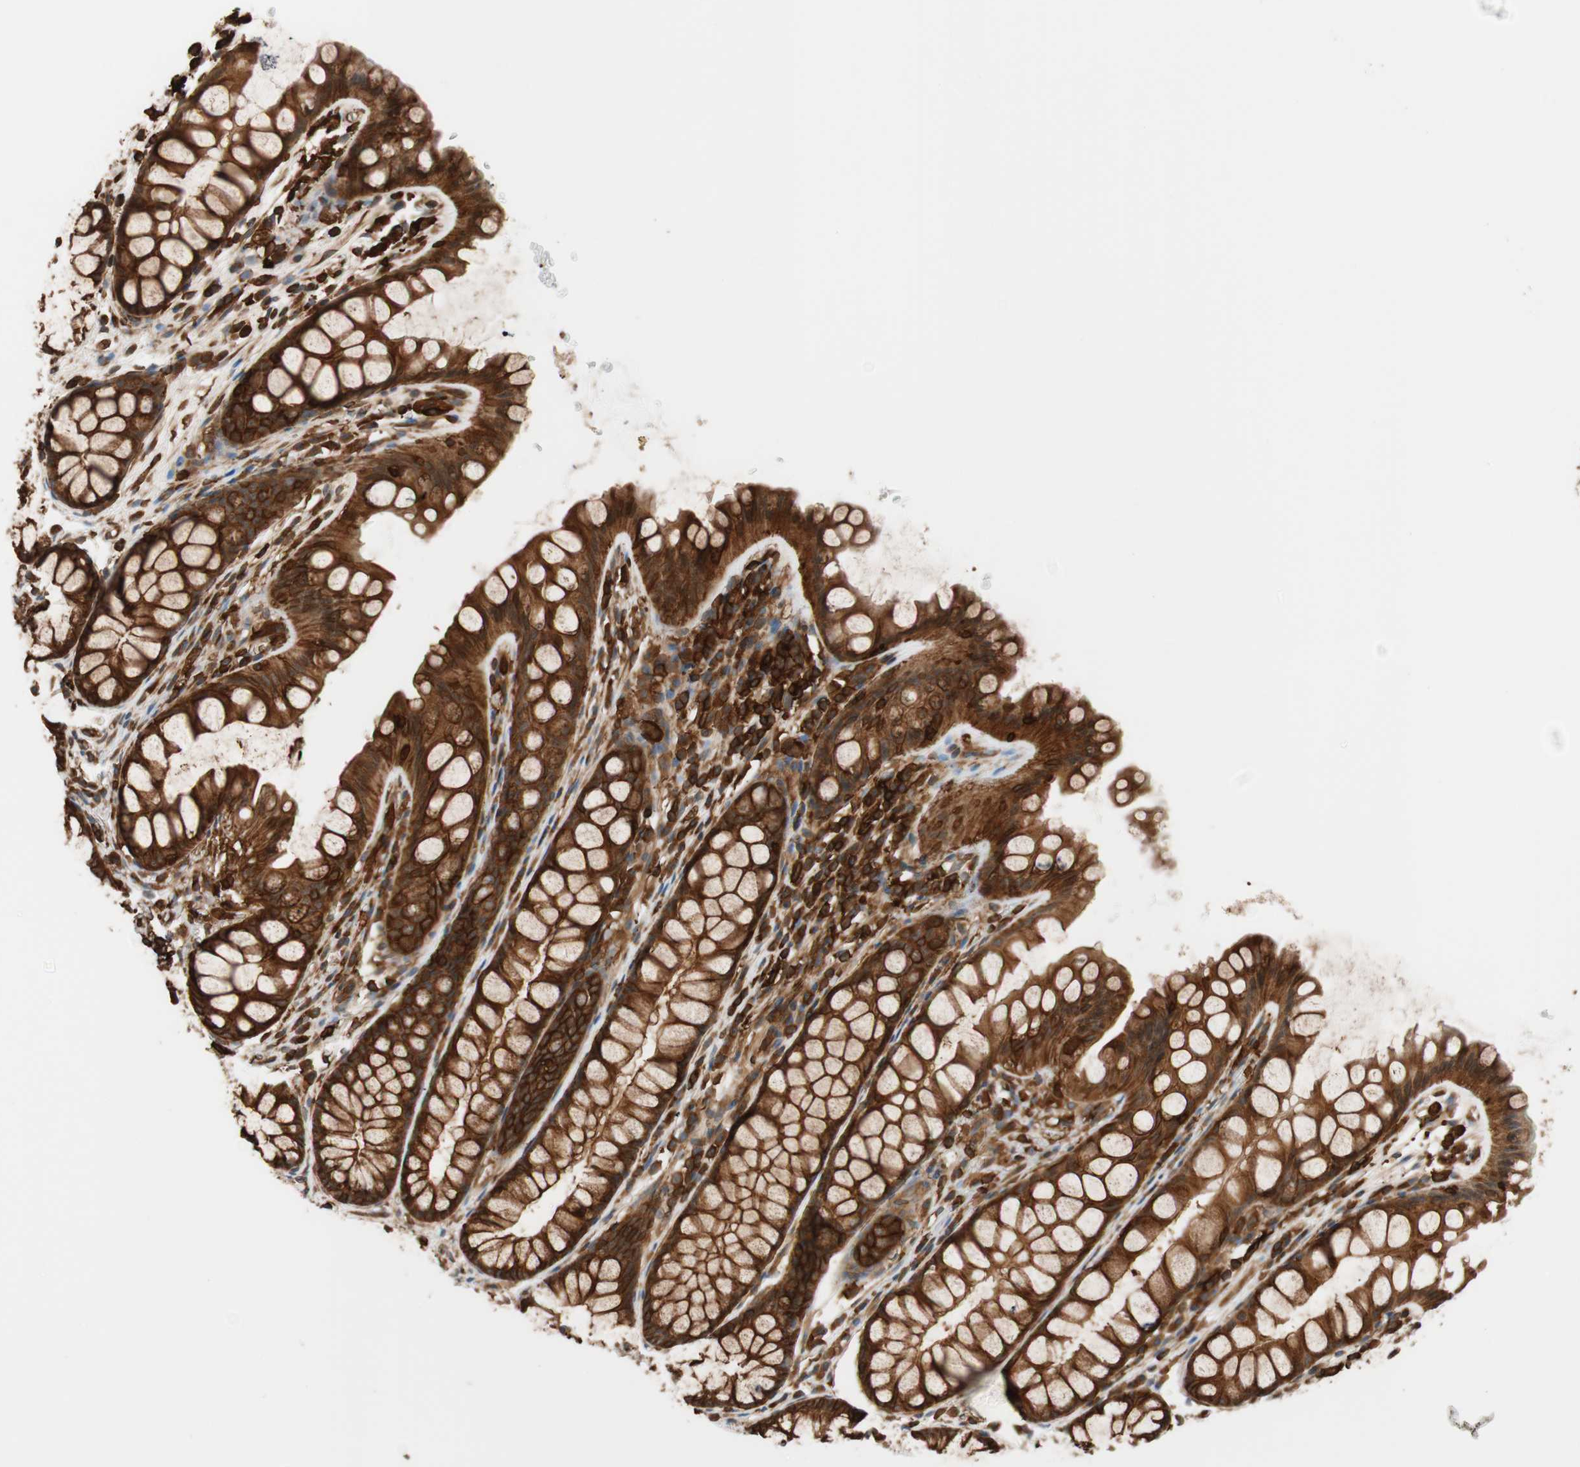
{"staining": {"intensity": "strong", "quantity": ">75%", "location": "cytoplasmic/membranous"}, "tissue": "colon", "cell_type": "Endothelial cells", "image_type": "normal", "snomed": [{"axis": "morphology", "description": "Normal tissue, NOS"}, {"axis": "topography", "description": "Colon"}], "caption": "The micrograph exhibits staining of benign colon, revealing strong cytoplasmic/membranous protein expression (brown color) within endothelial cells.", "gene": "VASP", "patient": {"sex": "female", "age": 55}}